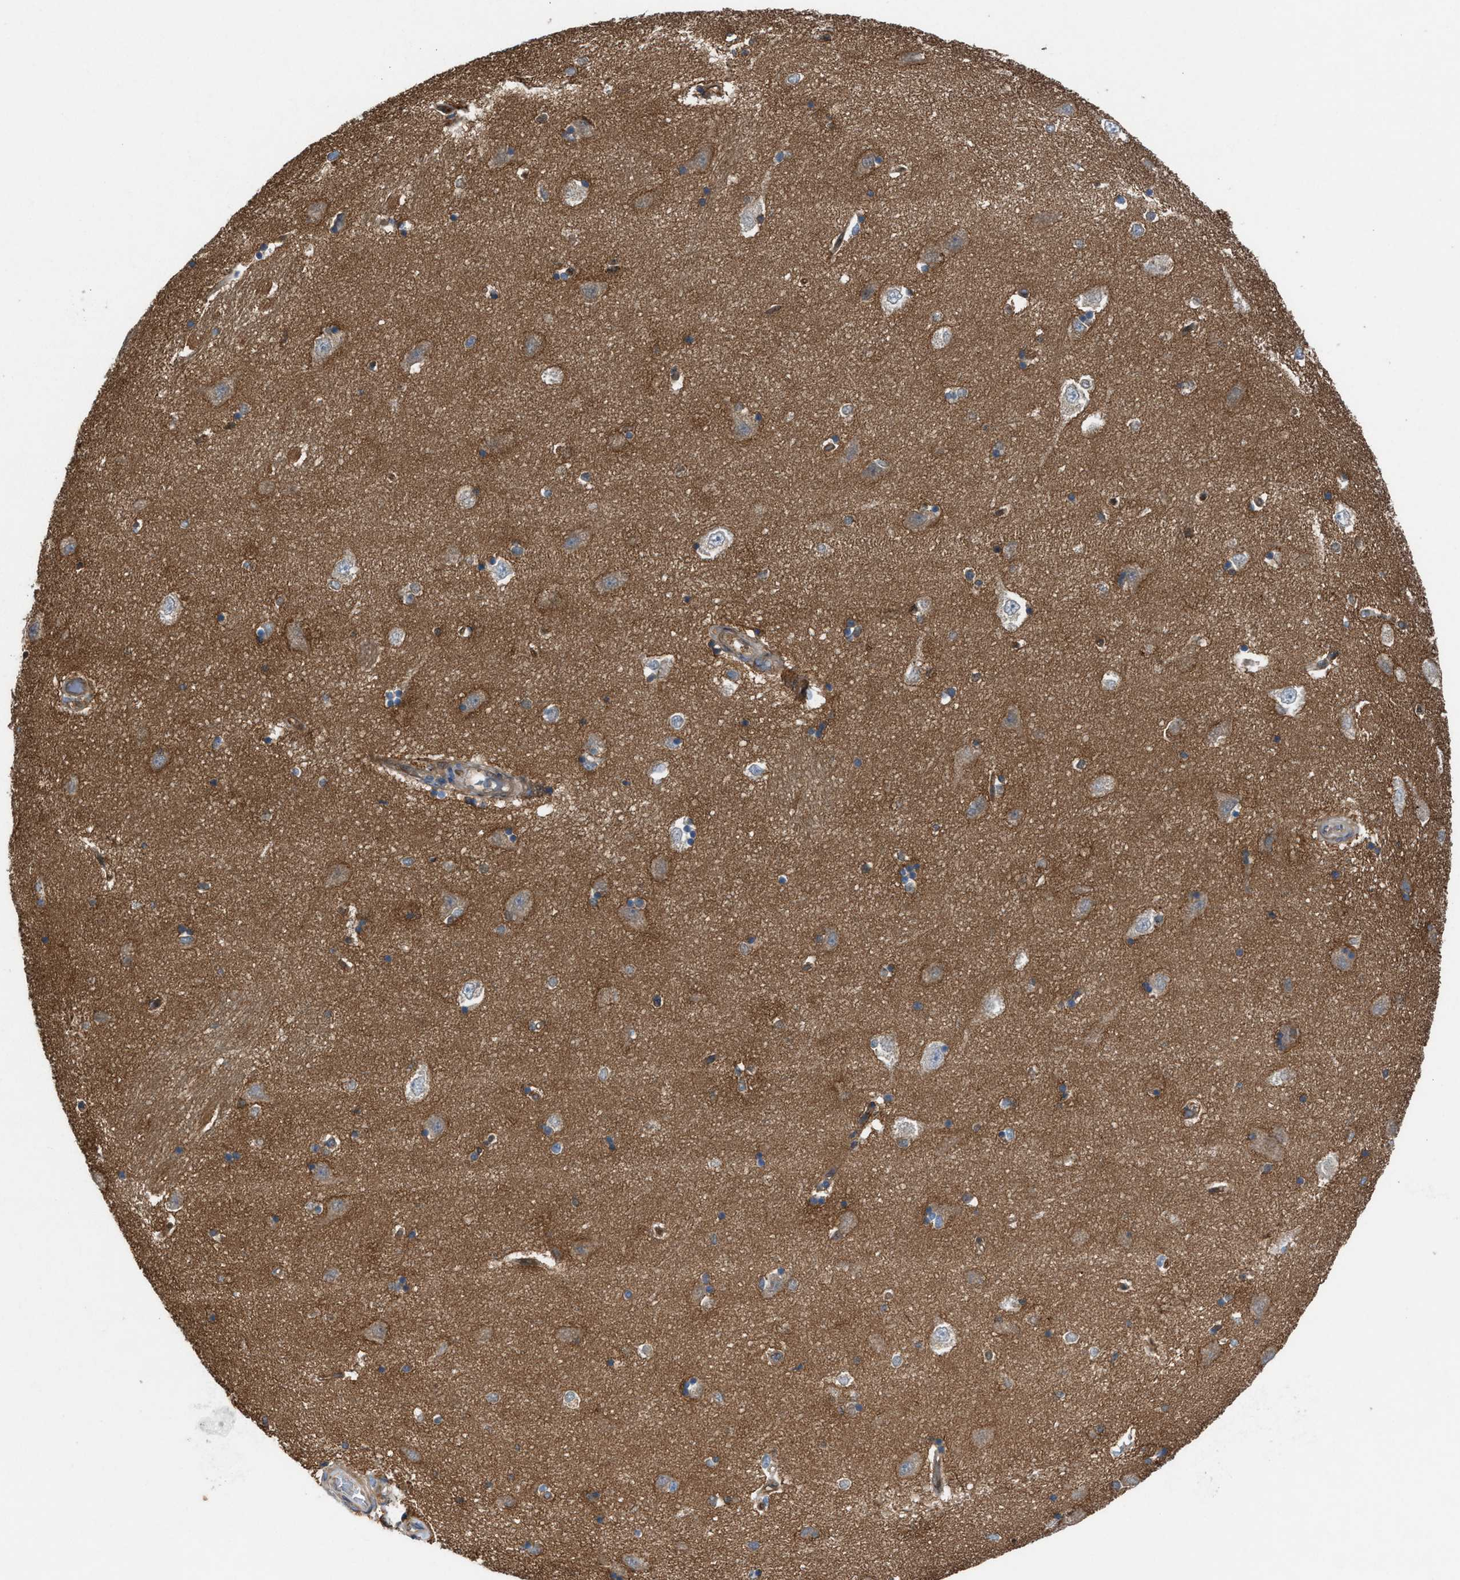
{"staining": {"intensity": "weak", "quantity": ">75%", "location": "cytoplasmic/membranous"}, "tissue": "hippocampus", "cell_type": "Glial cells", "image_type": "normal", "snomed": [{"axis": "morphology", "description": "Normal tissue, NOS"}, {"axis": "topography", "description": "Hippocampus"}], "caption": "Immunohistochemical staining of benign human hippocampus demonstrates weak cytoplasmic/membranous protein positivity in approximately >75% of glial cells. The protein of interest is shown in brown color, while the nuclei are stained blue.", "gene": "TPK1", "patient": {"sex": "male", "age": 45}}